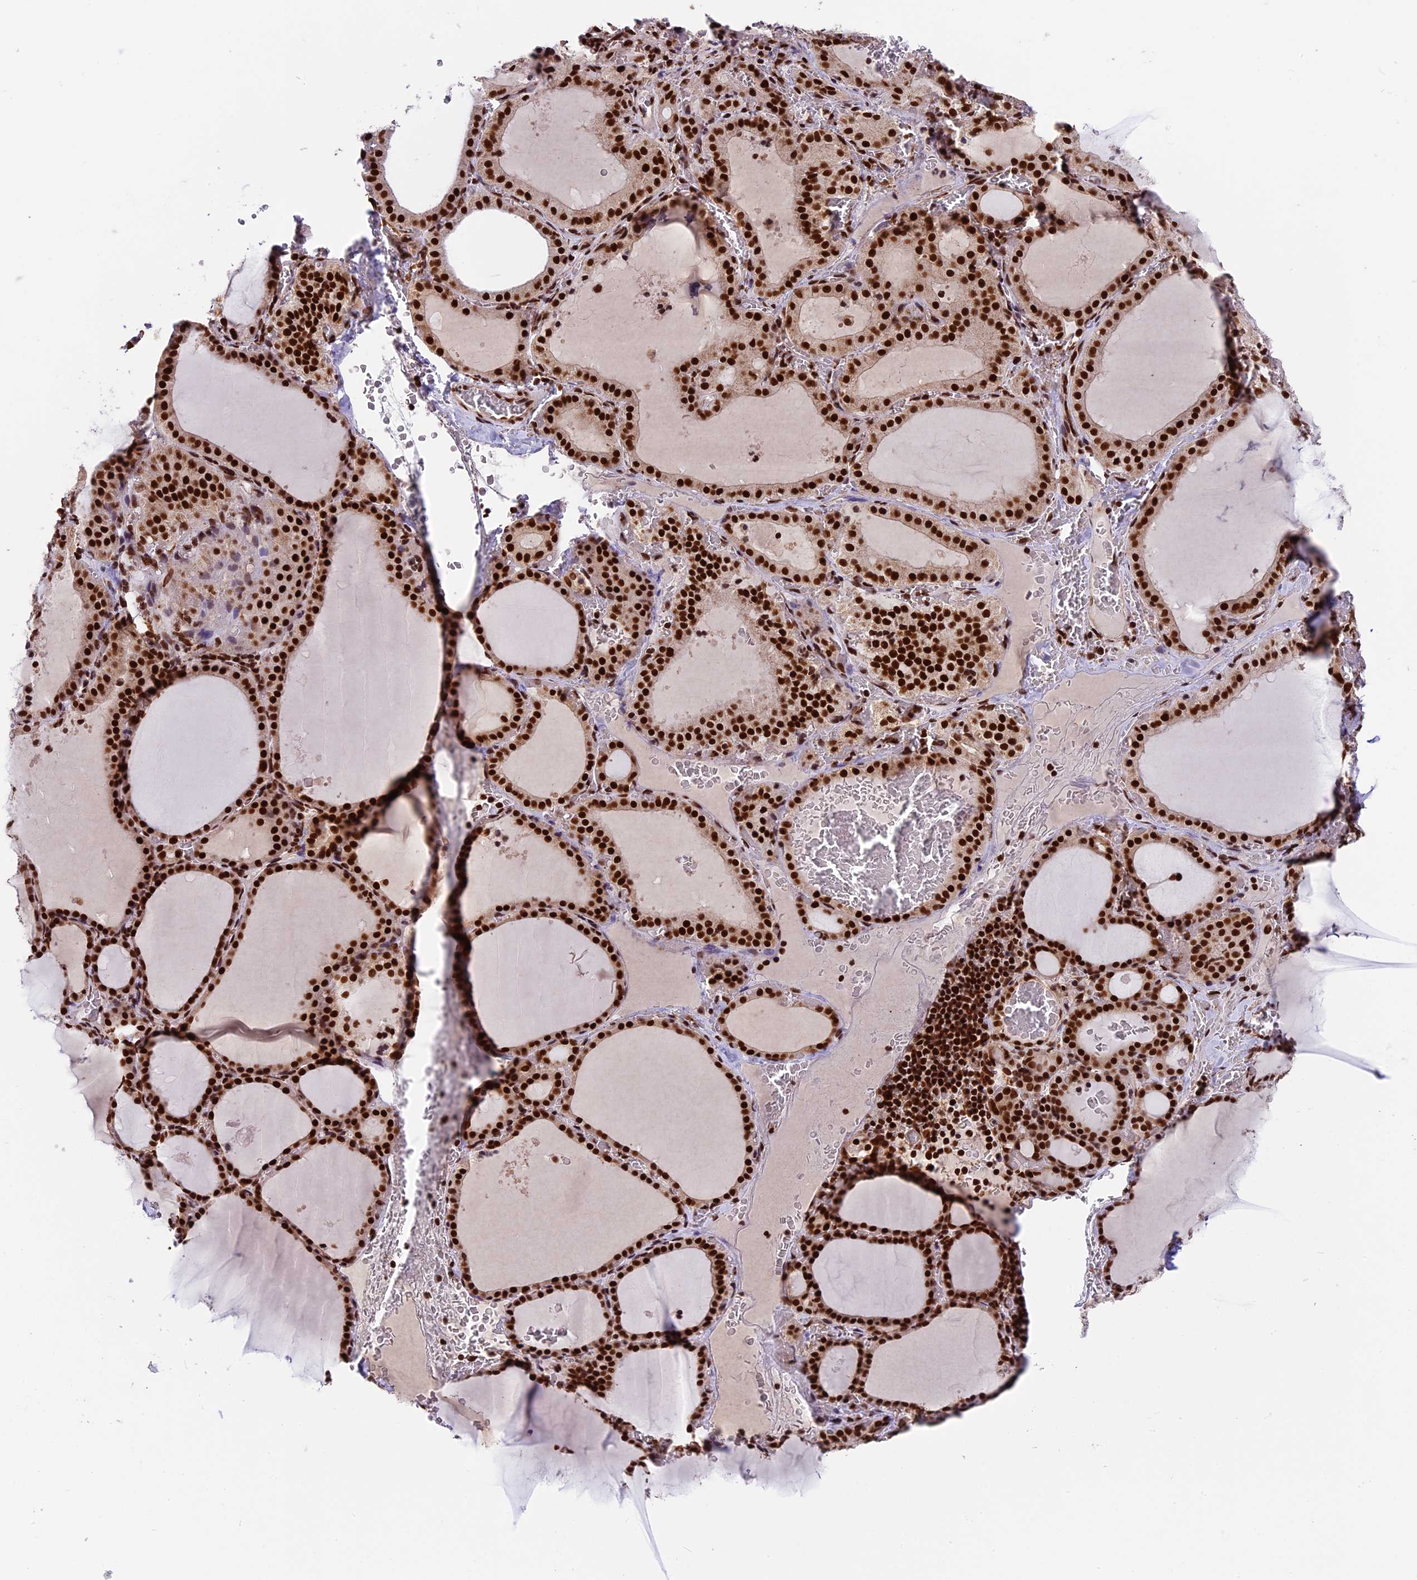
{"staining": {"intensity": "strong", "quantity": ">75%", "location": "nuclear"}, "tissue": "thyroid gland", "cell_type": "Glandular cells", "image_type": "normal", "snomed": [{"axis": "morphology", "description": "Normal tissue, NOS"}, {"axis": "topography", "description": "Thyroid gland"}], "caption": "Immunohistochemical staining of benign thyroid gland demonstrates high levels of strong nuclear positivity in approximately >75% of glandular cells.", "gene": "RAMACL", "patient": {"sex": "female", "age": 39}}